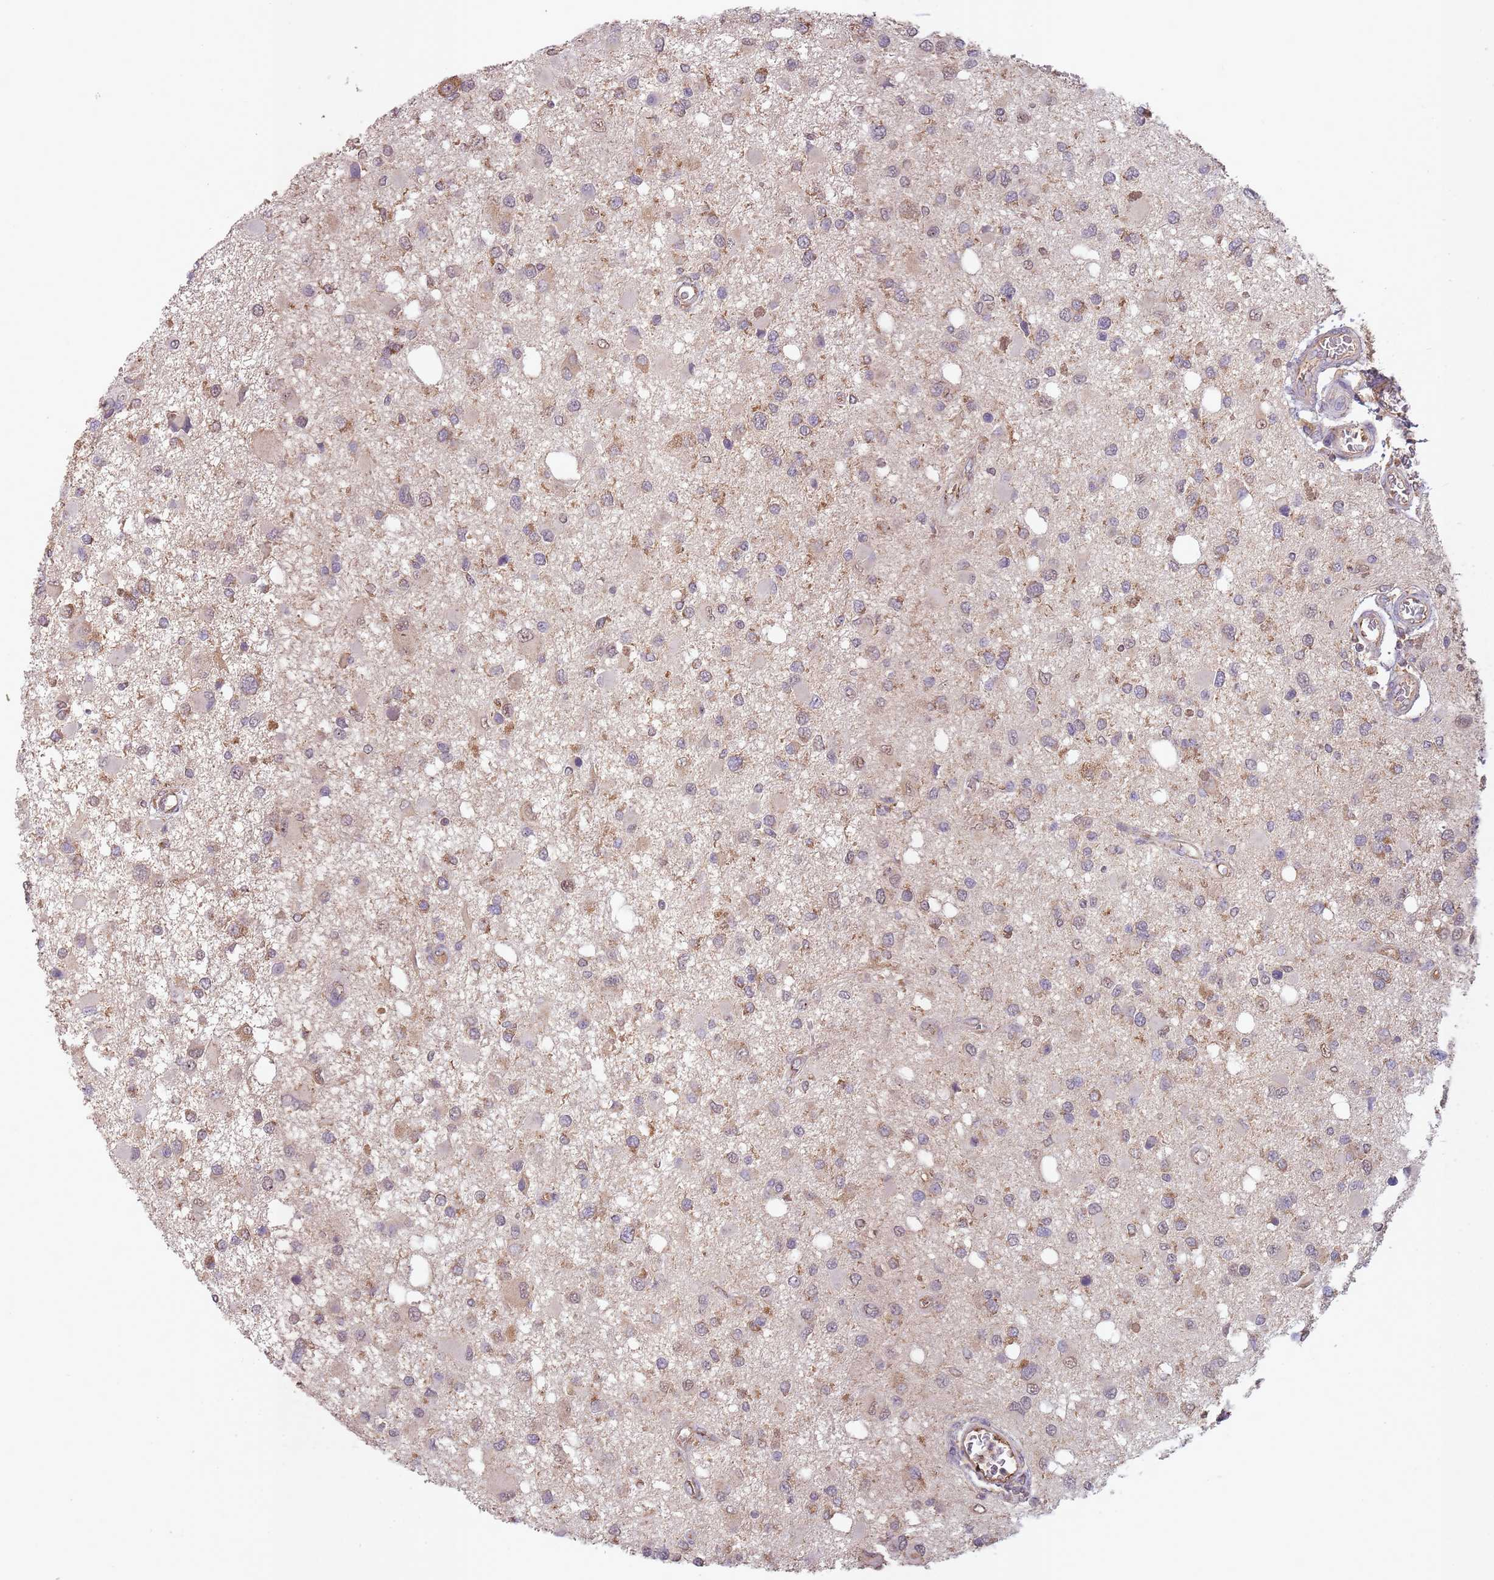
{"staining": {"intensity": "weak", "quantity": "25%-75%", "location": "cytoplasmic/membranous"}, "tissue": "glioma", "cell_type": "Tumor cells", "image_type": "cancer", "snomed": [{"axis": "morphology", "description": "Glioma, malignant, High grade"}, {"axis": "topography", "description": "Brain"}], "caption": "High-power microscopy captured an immunohistochemistry photomicrograph of malignant glioma (high-grade), revealing weak cytoplasmic/membranous positivity in approximately 25%-75% of tumor cells. The protein of interest is stained brown, and the nuclei are stained in blue (DAB (3,3'-diaminobenzidine) IHC with brightfield microscopy, high magnification).", "gene": "SANBR", "patient": {"sex": "male", "age": 53}}